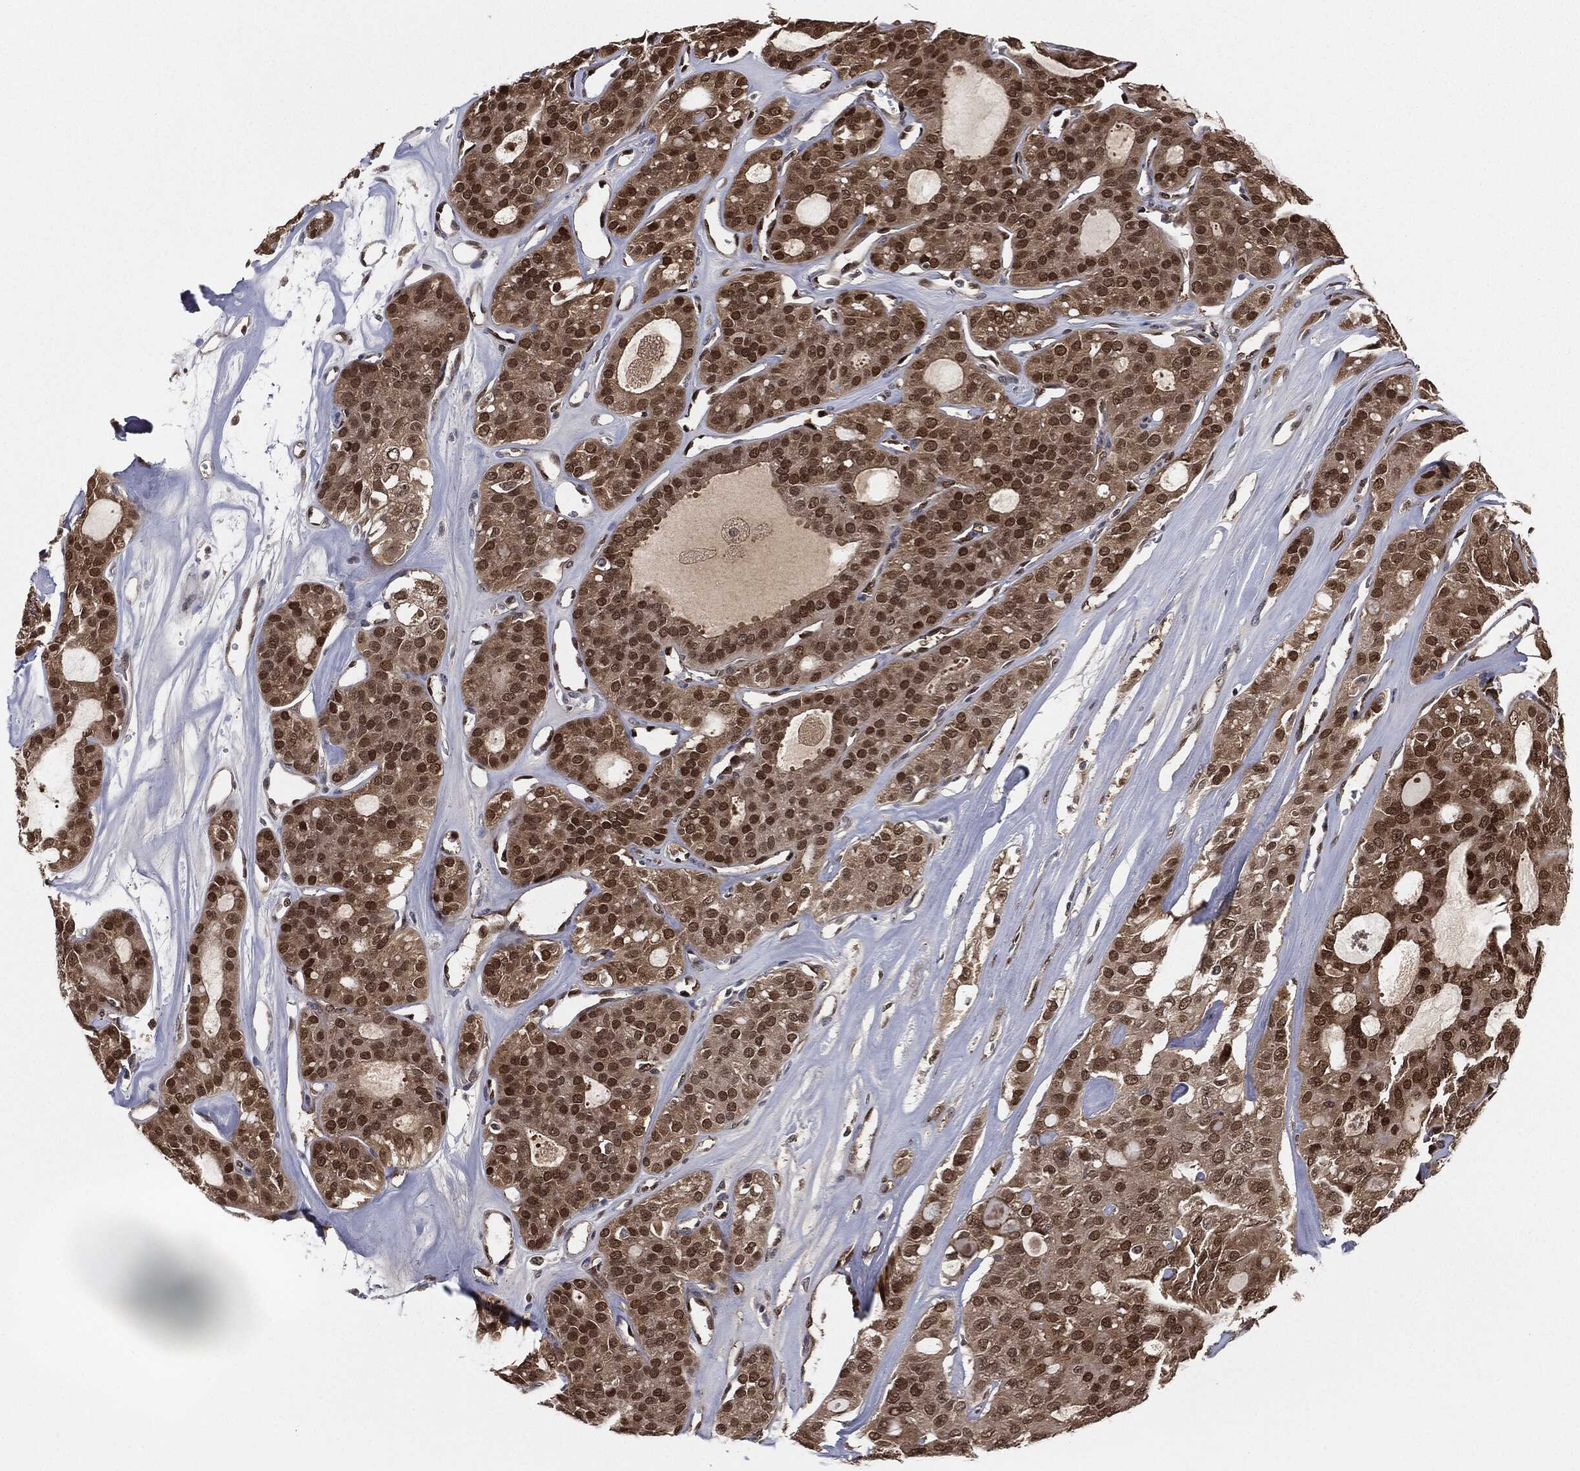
{"staining": {"intensity": "moderate", "quantity": ">75%", "location": "nuclear"}, "tissue": "thyroid cancer", "cell_type": "Tumor cells", "image_type": "cancer", "snomed": [{"axis": "morphology", "description": "Follicular adenoma carcinoma, NOS"}, {"axis": "topography", "description": "Thyroid gland"}], "caption": "Thyroid follicular adenoma carcinoma stained for a protein (brown) displays moderate nuclear positive expression in approximately >75% of tumor cells.", "gene": "CAPRIN2", "patient": {"sex": "male", "age": 75}}